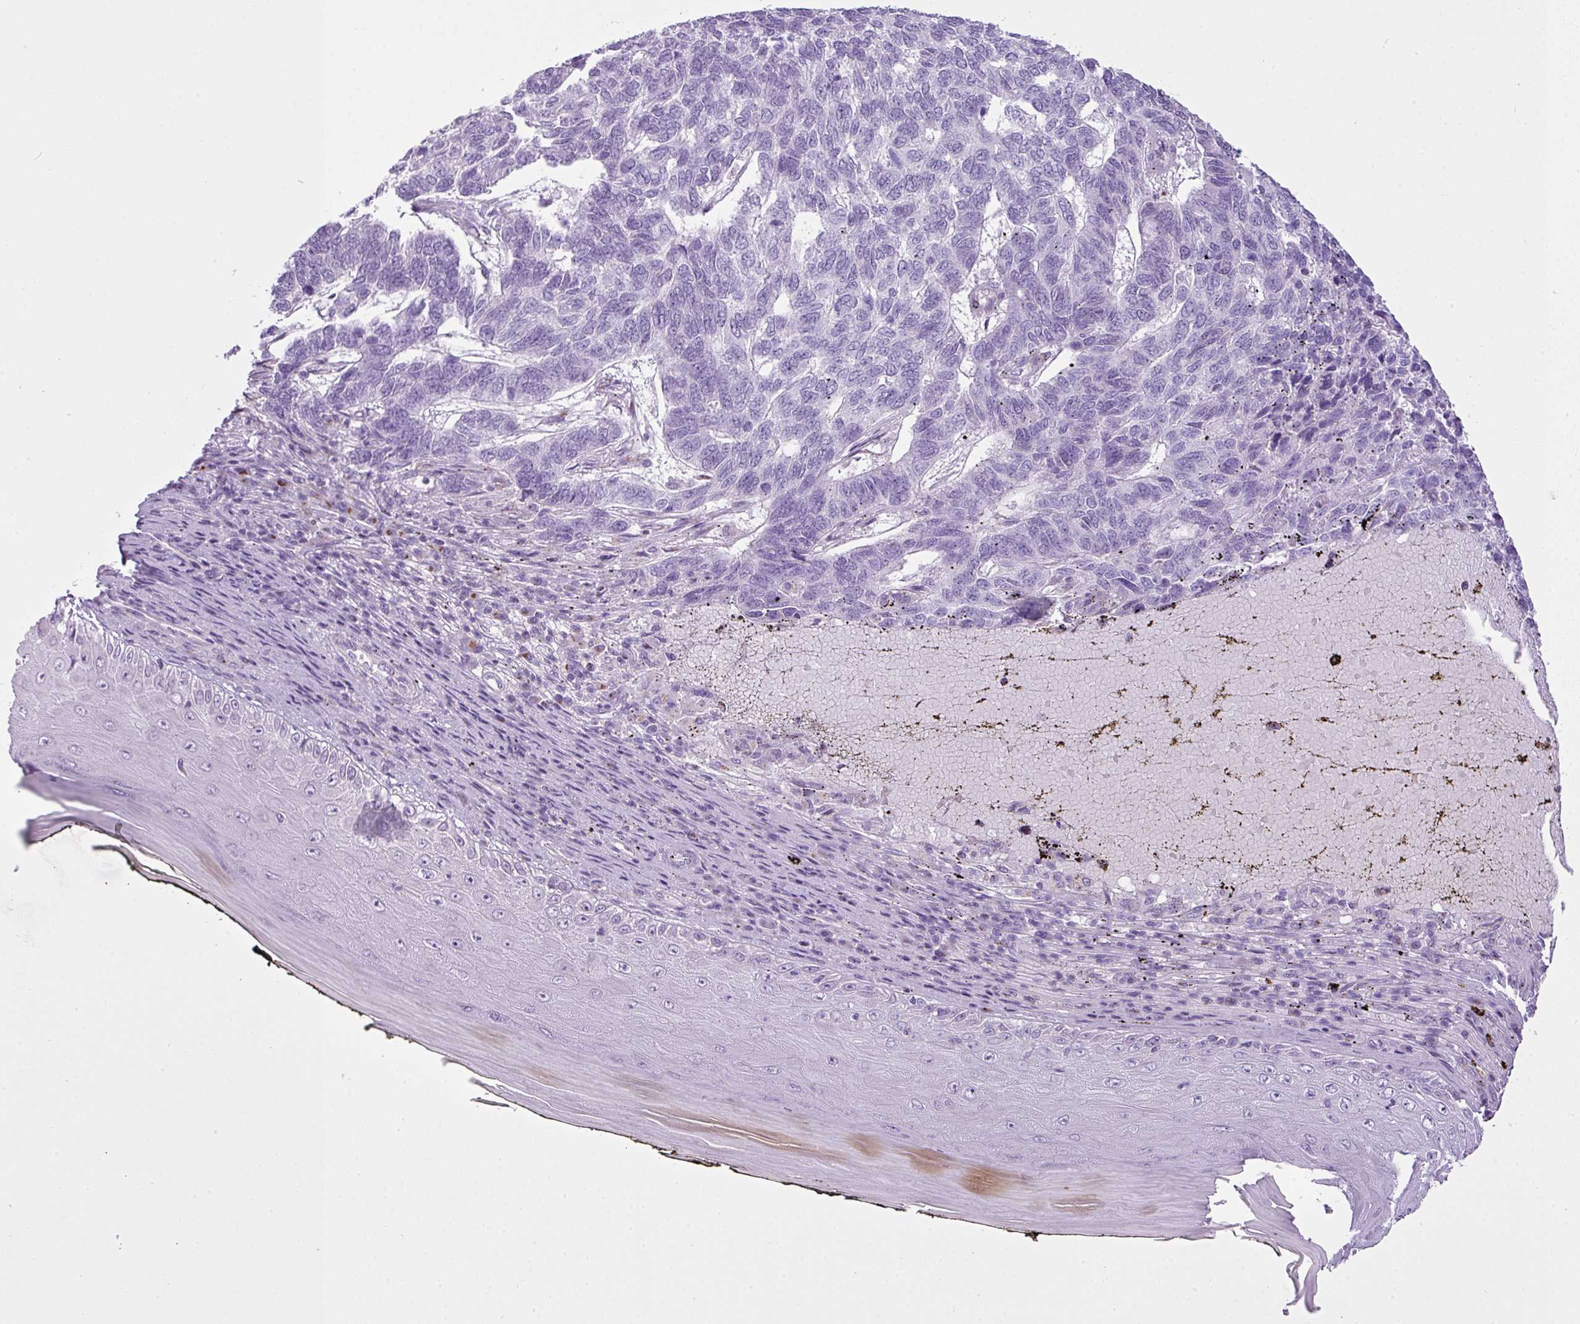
{"staining": {"intensity": "negative", "quantity": "none", "location": "none"}, "tissue": "skin cancer", "cell_type": "Tumor cells", "image_type": "cancer", "snomed": [{"axis": "morphology", "description": "Basal cell carcinoma"}, {"axis": "topography", "description": "Skin"}], "caption": "Immunohistochemical staining of human basal cell carcinoma (skin) displays no significant staining in tumor cells.", "gene": "FAM43A", "patient": {"sex": "female", "age": 65}}